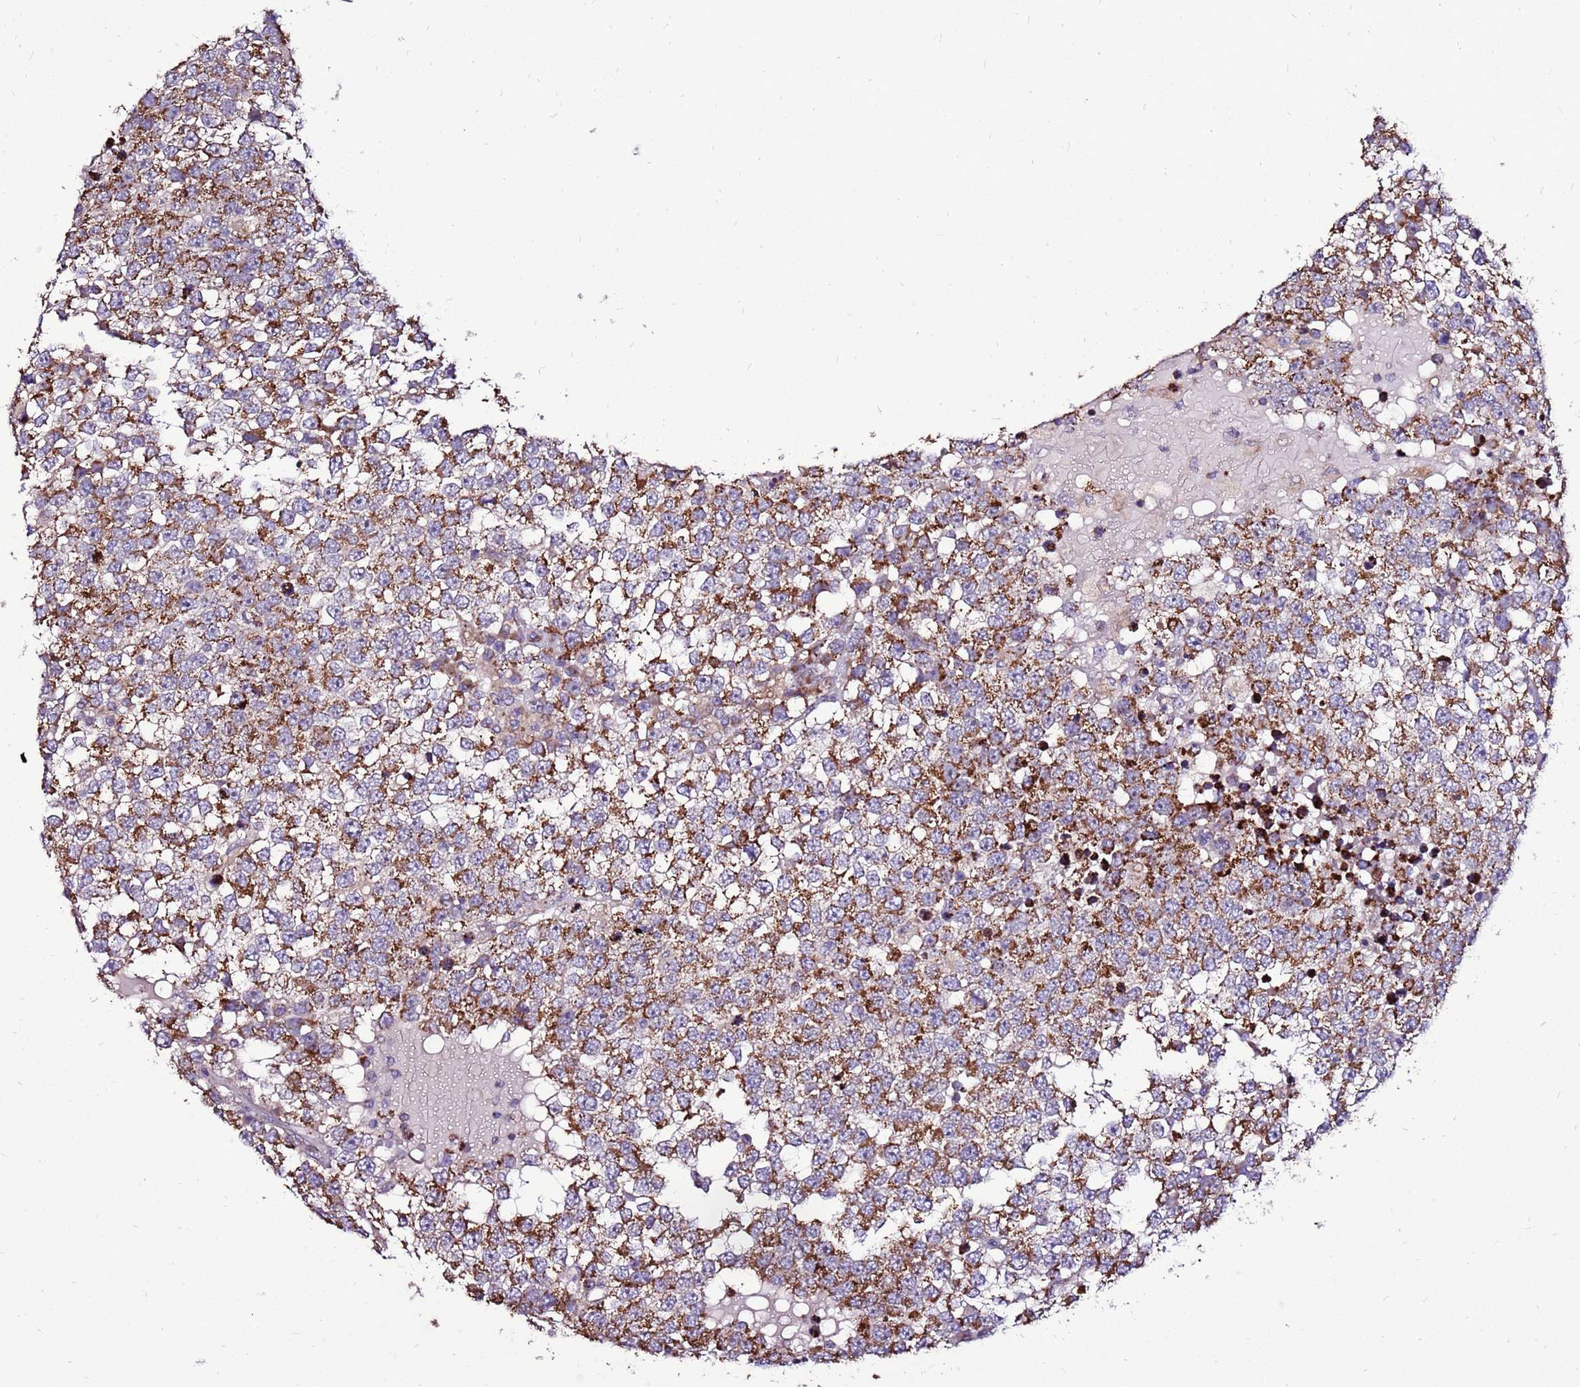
{"staining": {"intensity": "moderate", "quantity": ">75%", "location": "cytoplasmic/membranous"}, "tissue": "testis cancer", "cell_type": "Tumor cells", "image_type": "cancer", "snomed": [{"axis": "morphology", "description": "Seminoma, NOS"}, {"axis": "topography", "description": "Testis"}], "caption": "Immunohistochemistry of testis seminoma shows medium levels of moderate cytoplasmic/membranous staining in approximately >75% of tumor cells.", "gene": "SPSB3", "patient": {"sex": "male", "age": 65}}